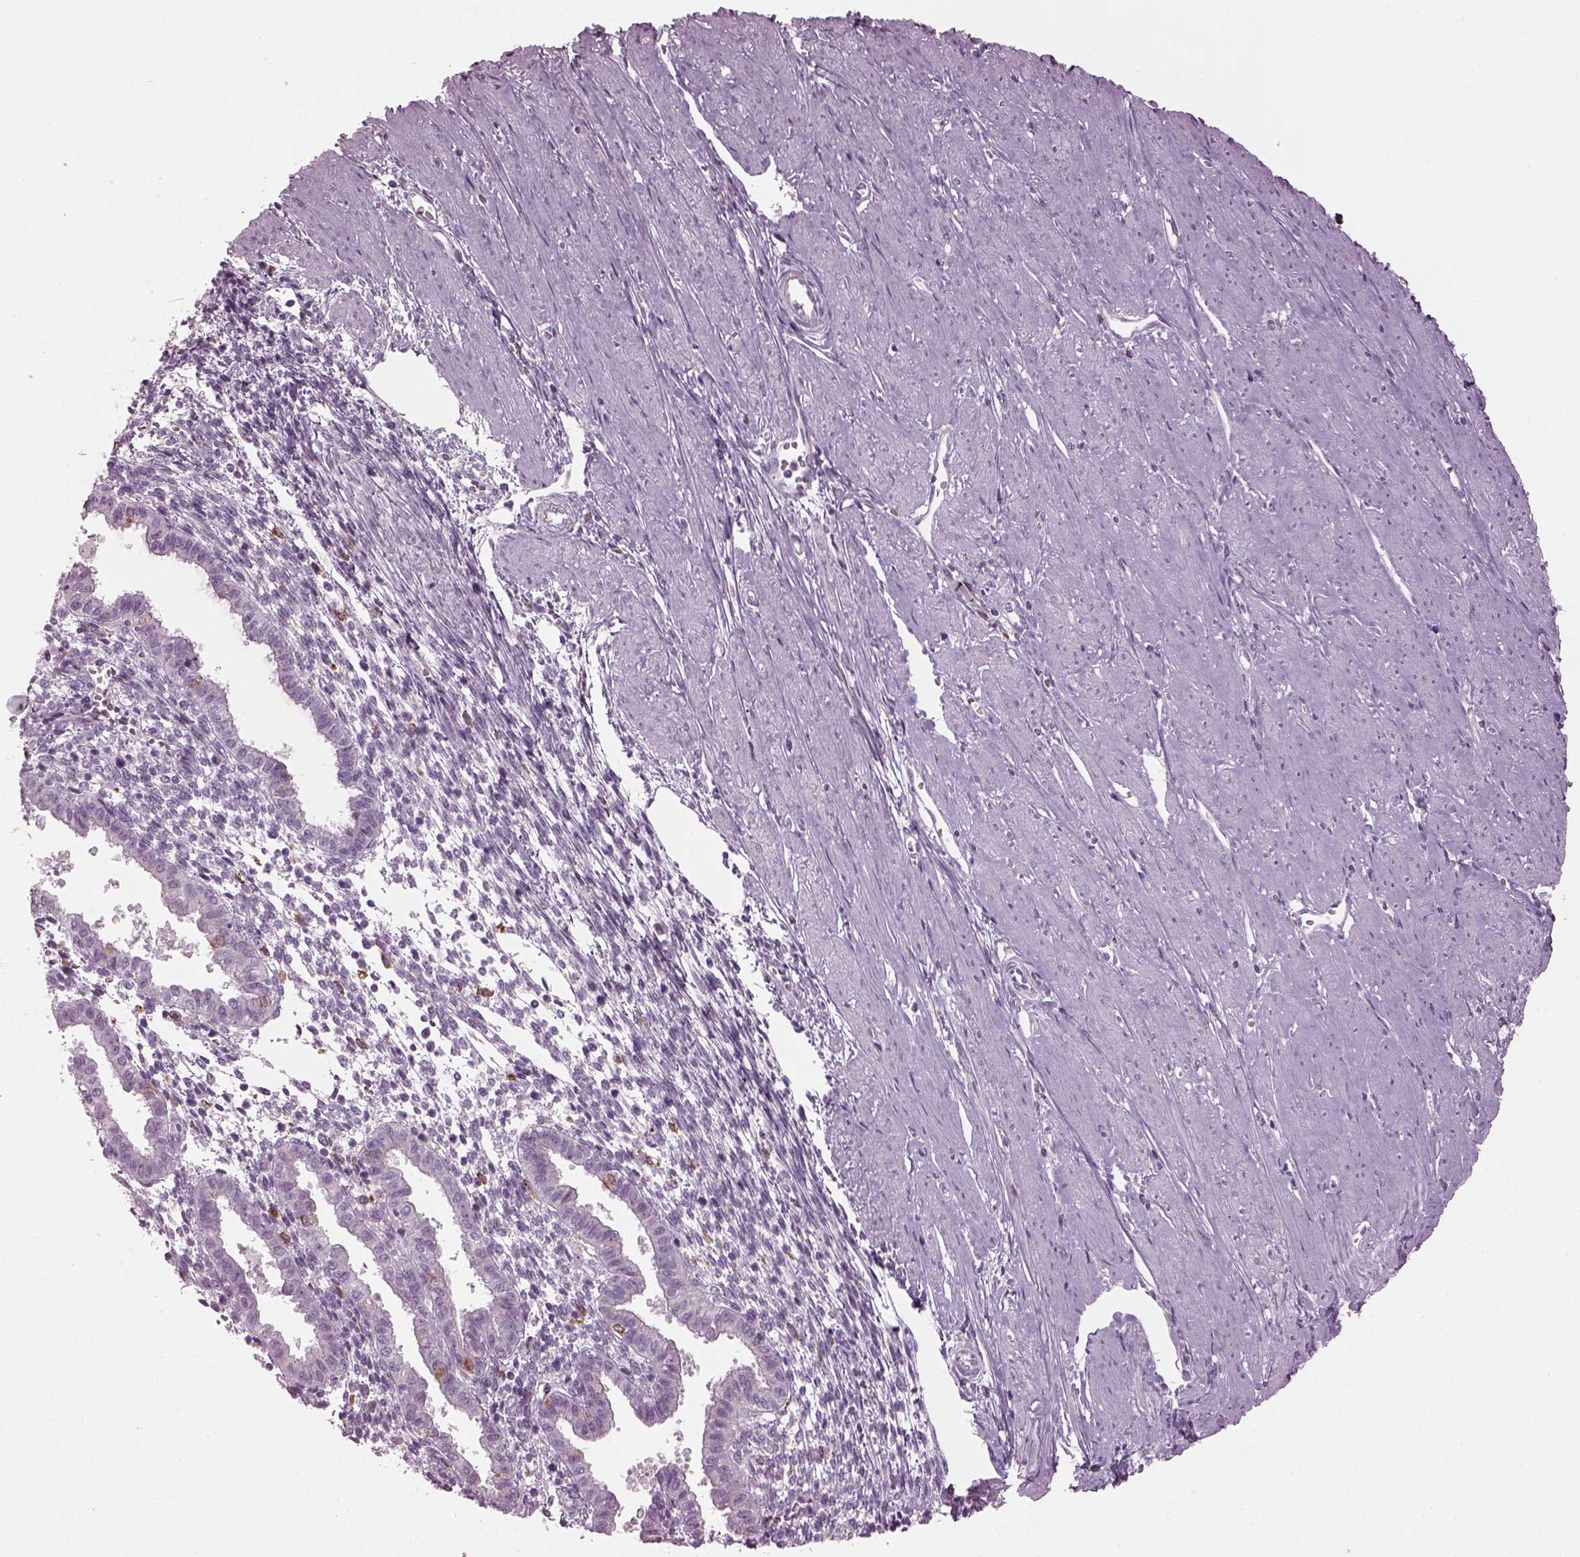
{"staining": {"intensity": "negative", "quantity": "none", "location": "none"}, "tissue": "endometrium", "cell_type": "Cells in endometrial stroma", "image_type": "normal", "snomed": [{"axis": "morphology", "description": "Normal tissue, NOS"}, {"axis": "topography", "description": "Endometrium"}], "caption": "An immunohistochemistry (IHC) micrograph of unremarkable endometrium is shown. There is no staining in cells in endometrial stroma of endometrium.", "gene": "TMEM231", "patient": {"sex": "female", "age": 37}}